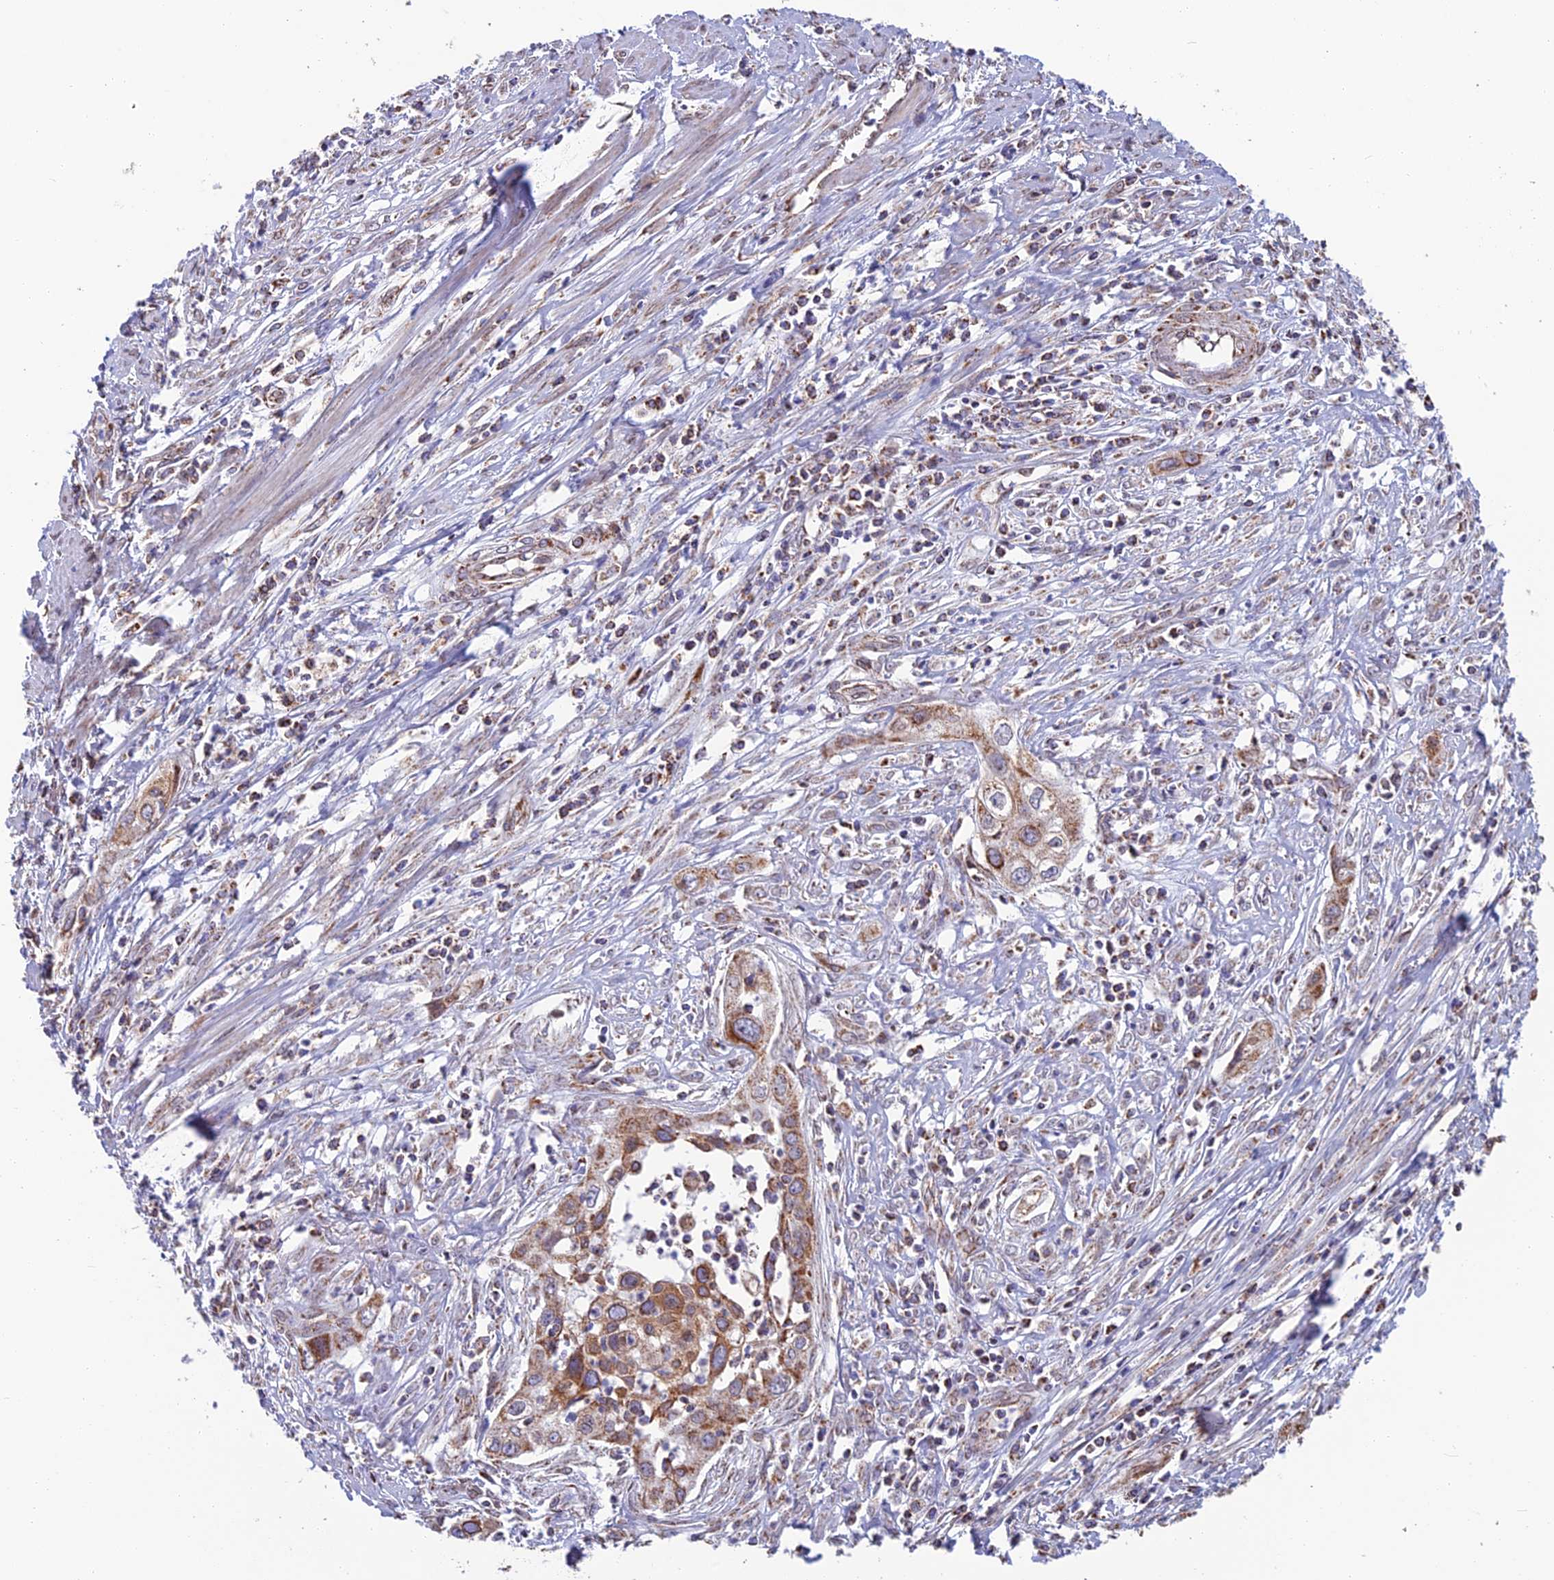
{"staining": {"intensity": "moderate", "quantity": ">75%", "location": "cytoplasmic/membranous"}, "tissue": "cervical cancer", "cell_type": "Tumor cells", "image_type": "cancer", "snomed": [{"axis": "morphology", "description": "Squamous cell carcinoma, NOS"}, {"axis": "topography", "description": "Cervix"}], "caption": "Protein analysis of cervical cancer (squamous cell carcinoma) tissue exhibits moderate cytoplasmic/membranous staining in about >75% of tumor cells. The staining is performed using DAB brown chromogen to label protein expression. The nuclei are counter-stained blue using hematoxylin.", "gene": "CS", "patient": {"sex": "female", "age": 34}}